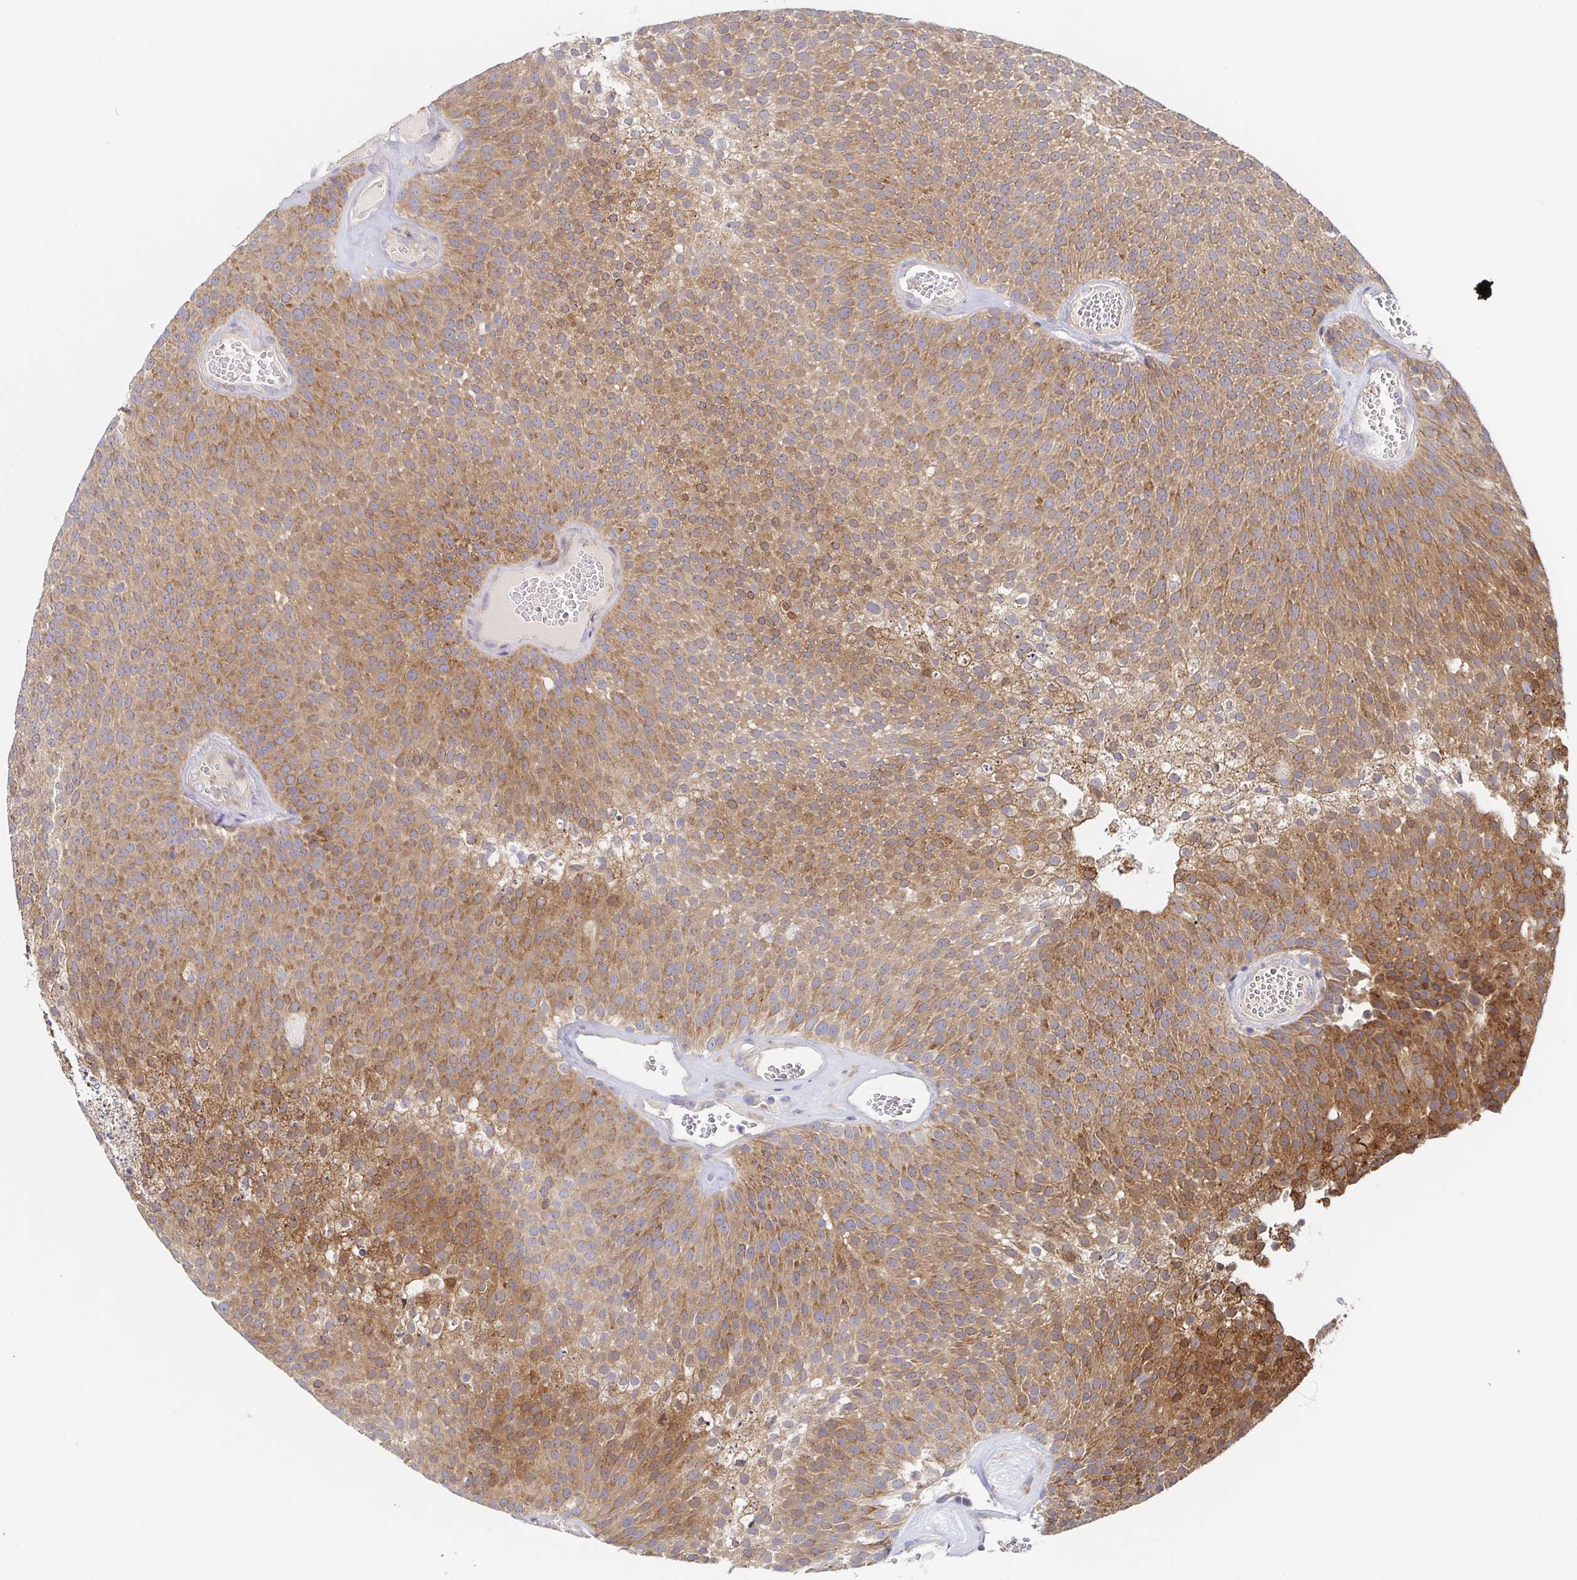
{"staining": {"intensity": "moderate", "quantity": "25%-75%", "location": "cytoplasmic/membranous"}, "tissue": "urothelial cancer", "cell_type": "Tumor cells", "image_type": "cancer", "snomed": [{"axis": "morphology", "description": "Urothelial carcinoma, Low grade"}, {"axis": "topography", "description": "Urinary bladder"}], "caption": "Protein positivity by immunohistochemistry (IHC) displays moderate cytoplasmic/membranous expression in about 25%-75% of tumor cells in urothelial cancer.", "gene": "TUFT1", "patient": {"sex": "female", "age": 79}}